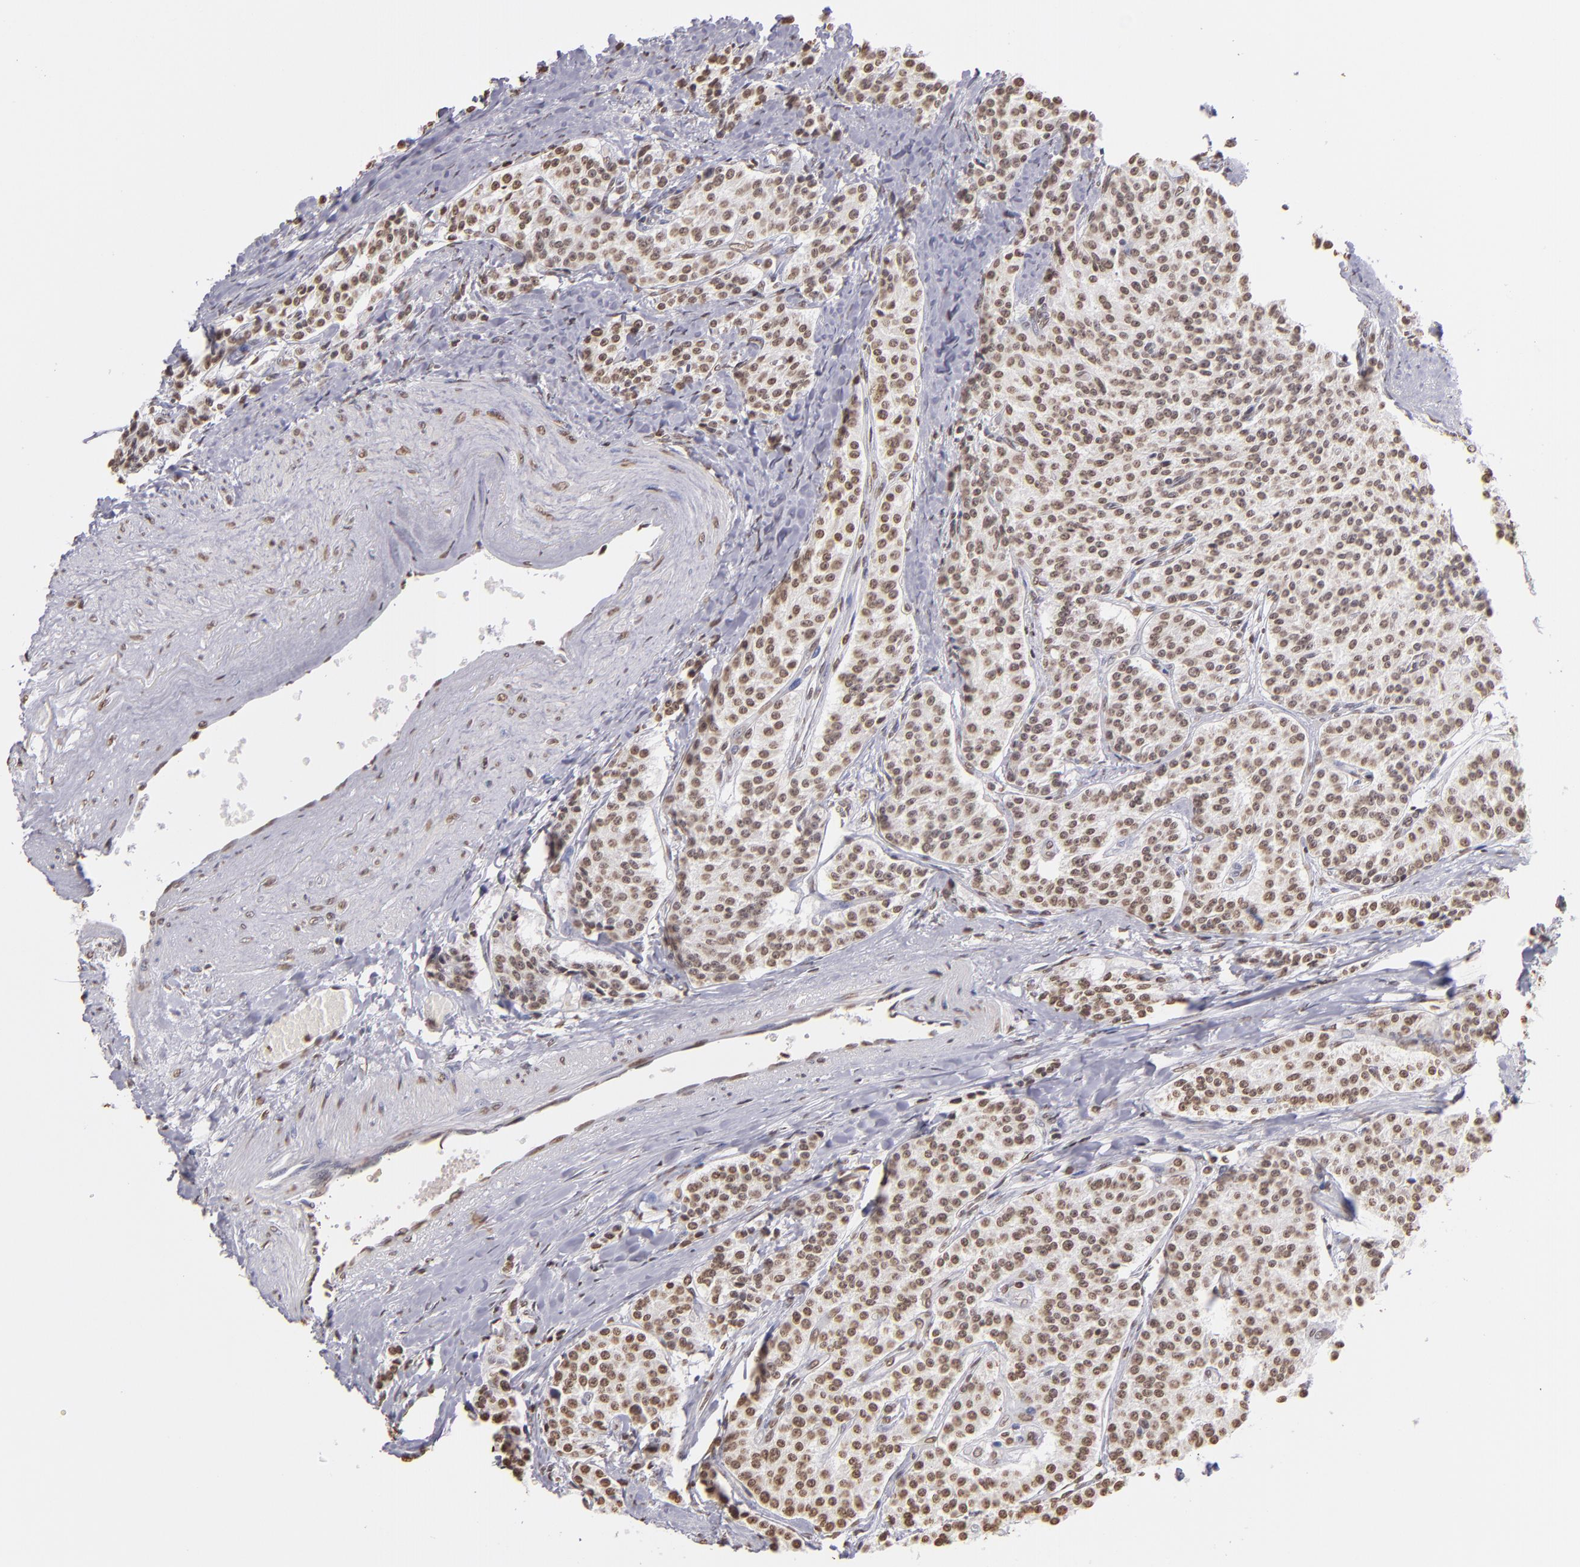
{"staining": {"intensity": "moderate", "quantity": ">75%", "location": "nuclear"}, "tissue": "carcinoid", "cell_type": "Tumor cells", "image_type": "cancer", "snomed": [{"axis": "morphology", "description": "Carcinoid, malignant, NOS"}, {"axis": "topography", "description": "Stomach"}], "caption": "A brown stain labels moderate nuclear expression of a protein in carcinoid tumor cells. (Stains: DAB in brown, nuclei in blue, Microscopy: brightfield microscopy at high magnification).", "gene": "LBX1", "patient": {"sex": "female", "age": 76}}